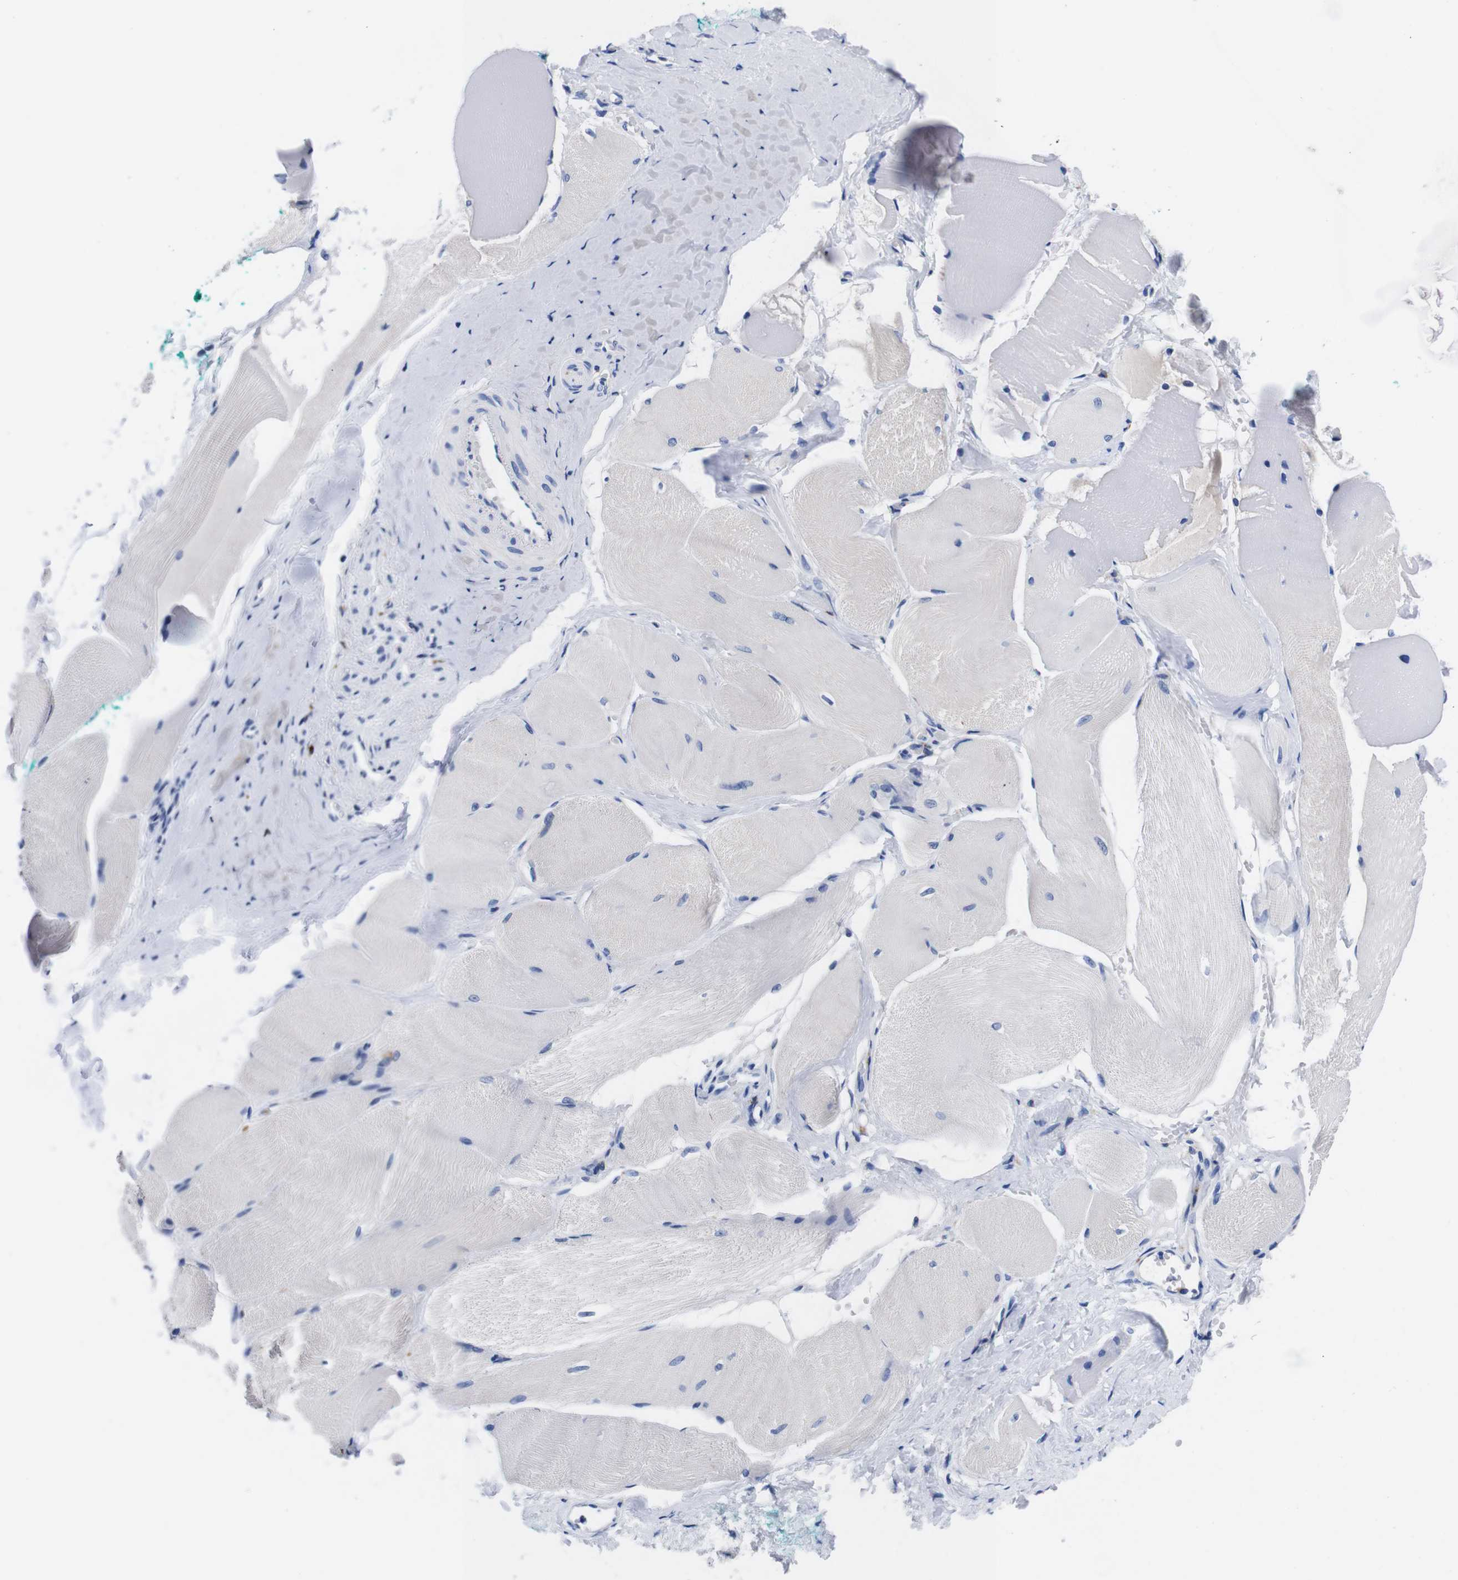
{"staining": {"intensity": "negative", "quantity": "none", "location": "none"}, "tissue": "skeletal muscle", "cell_type": "Myocytes", "image_type": "normal", "snomed": [{"axis": "morphology", "description": "Normal tissue, NOS"}, {"axis": "morphology", "description": "Squamous cell carcinoma, NOS"}, {"axis": "topography", "description": "Skeletal muscle"}], "caption": "The micrograph reveals no significant positivity in myocytes of skeletal muscle.", "gene": "ENSG00000248993", "patient": {"sex": "male", "age": 51}}